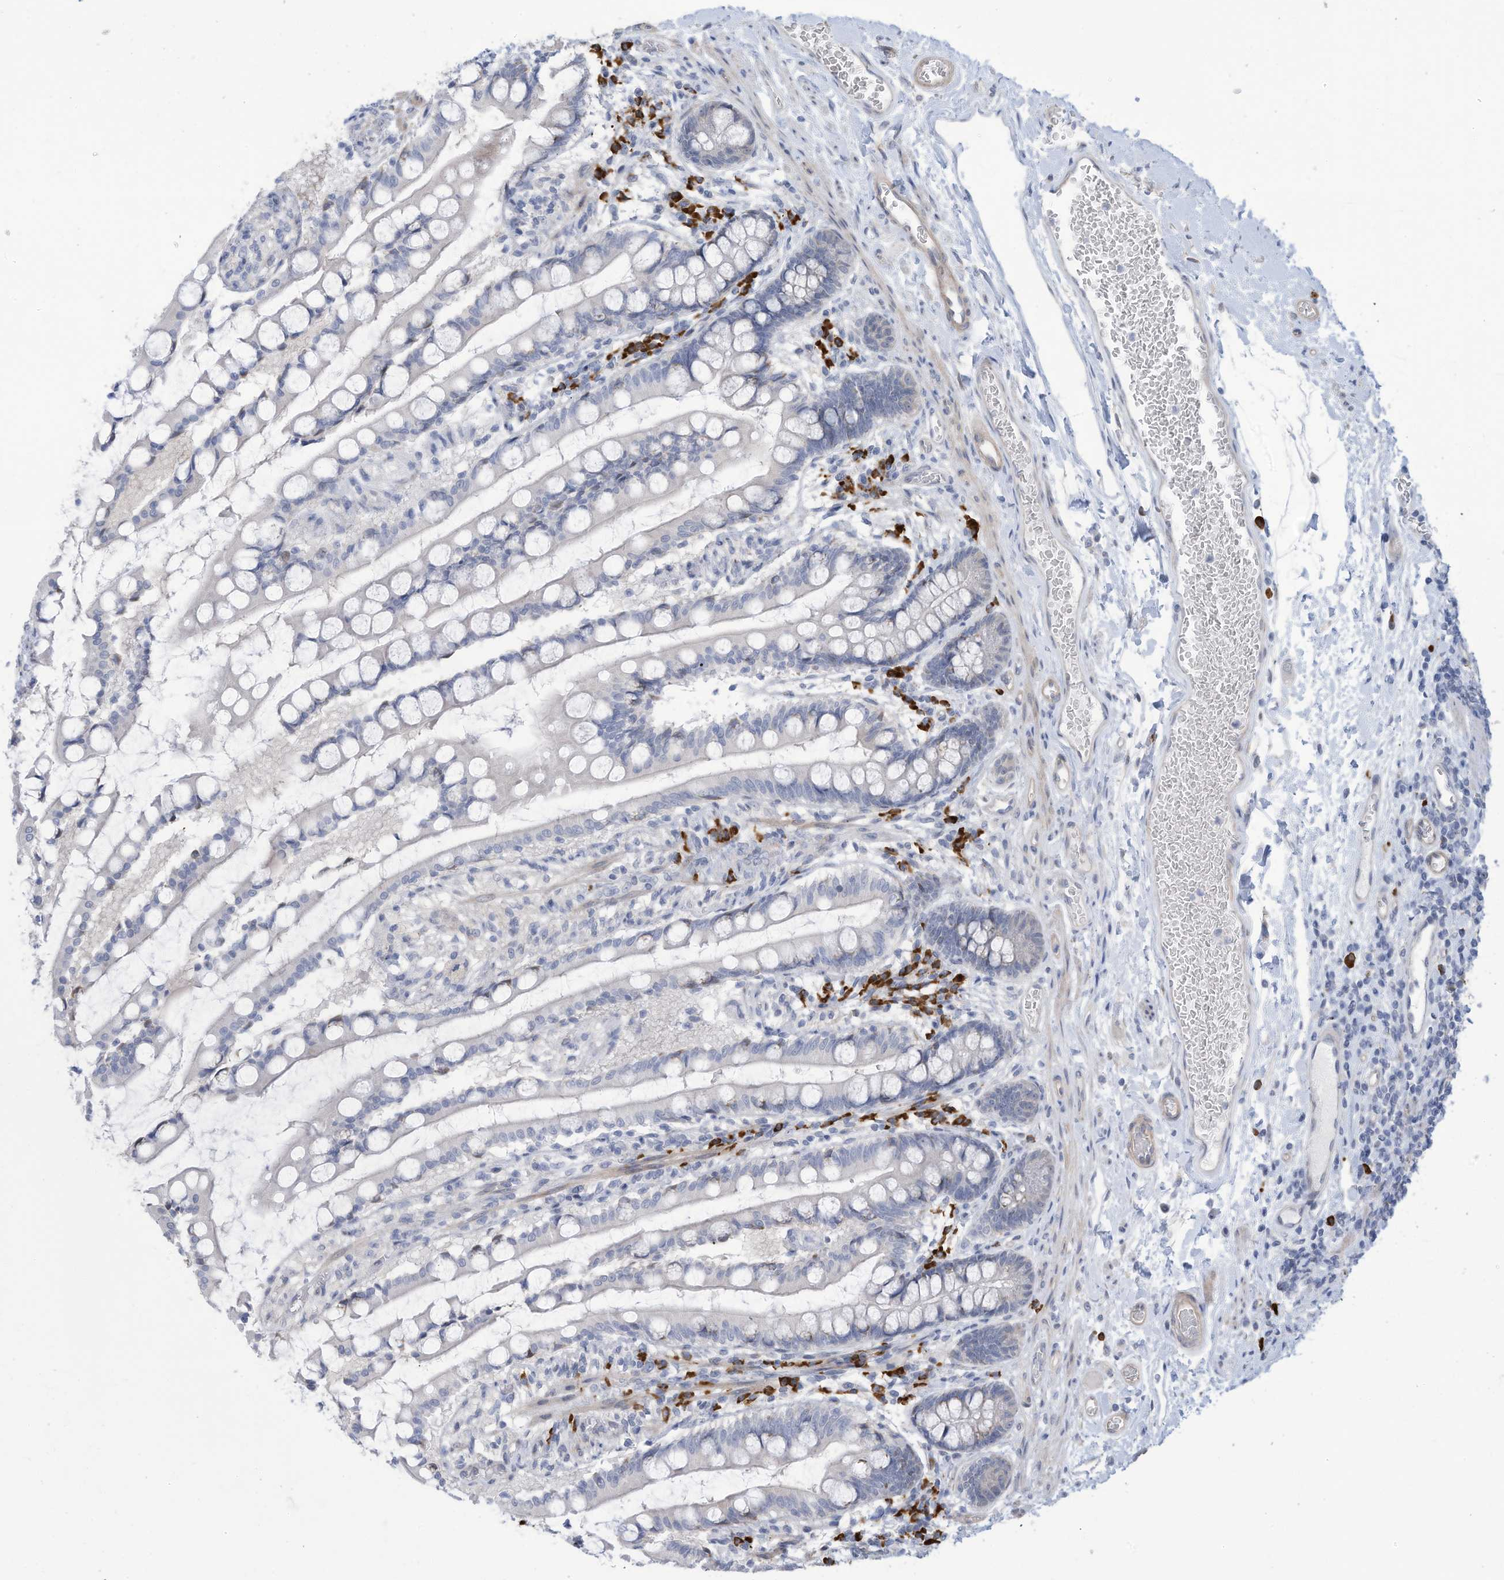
{"staining": {"intensity": "negative", "quantity": "none", "location": "none"}, "tissue": "small intestine", "cell_type": "Glandular cells", "image_type": "normal", "snomed": [{"axis": "morphology", "description": "Normal tissue, NOS"}, {"axis": "topography", "description": "Small intestine"}], "caption": "A histopathology image of human small intestine is negative for staining in glandular cells. (Stains: DAB (3,3'-diaminobenzidine) immunohistochemistry (IHC) with hematoxylin counter stain, Microscopy: brightfield microscopy at high magnification).", "gene": "ZNF292", "patient": {"sex": "male", "age": 52}}